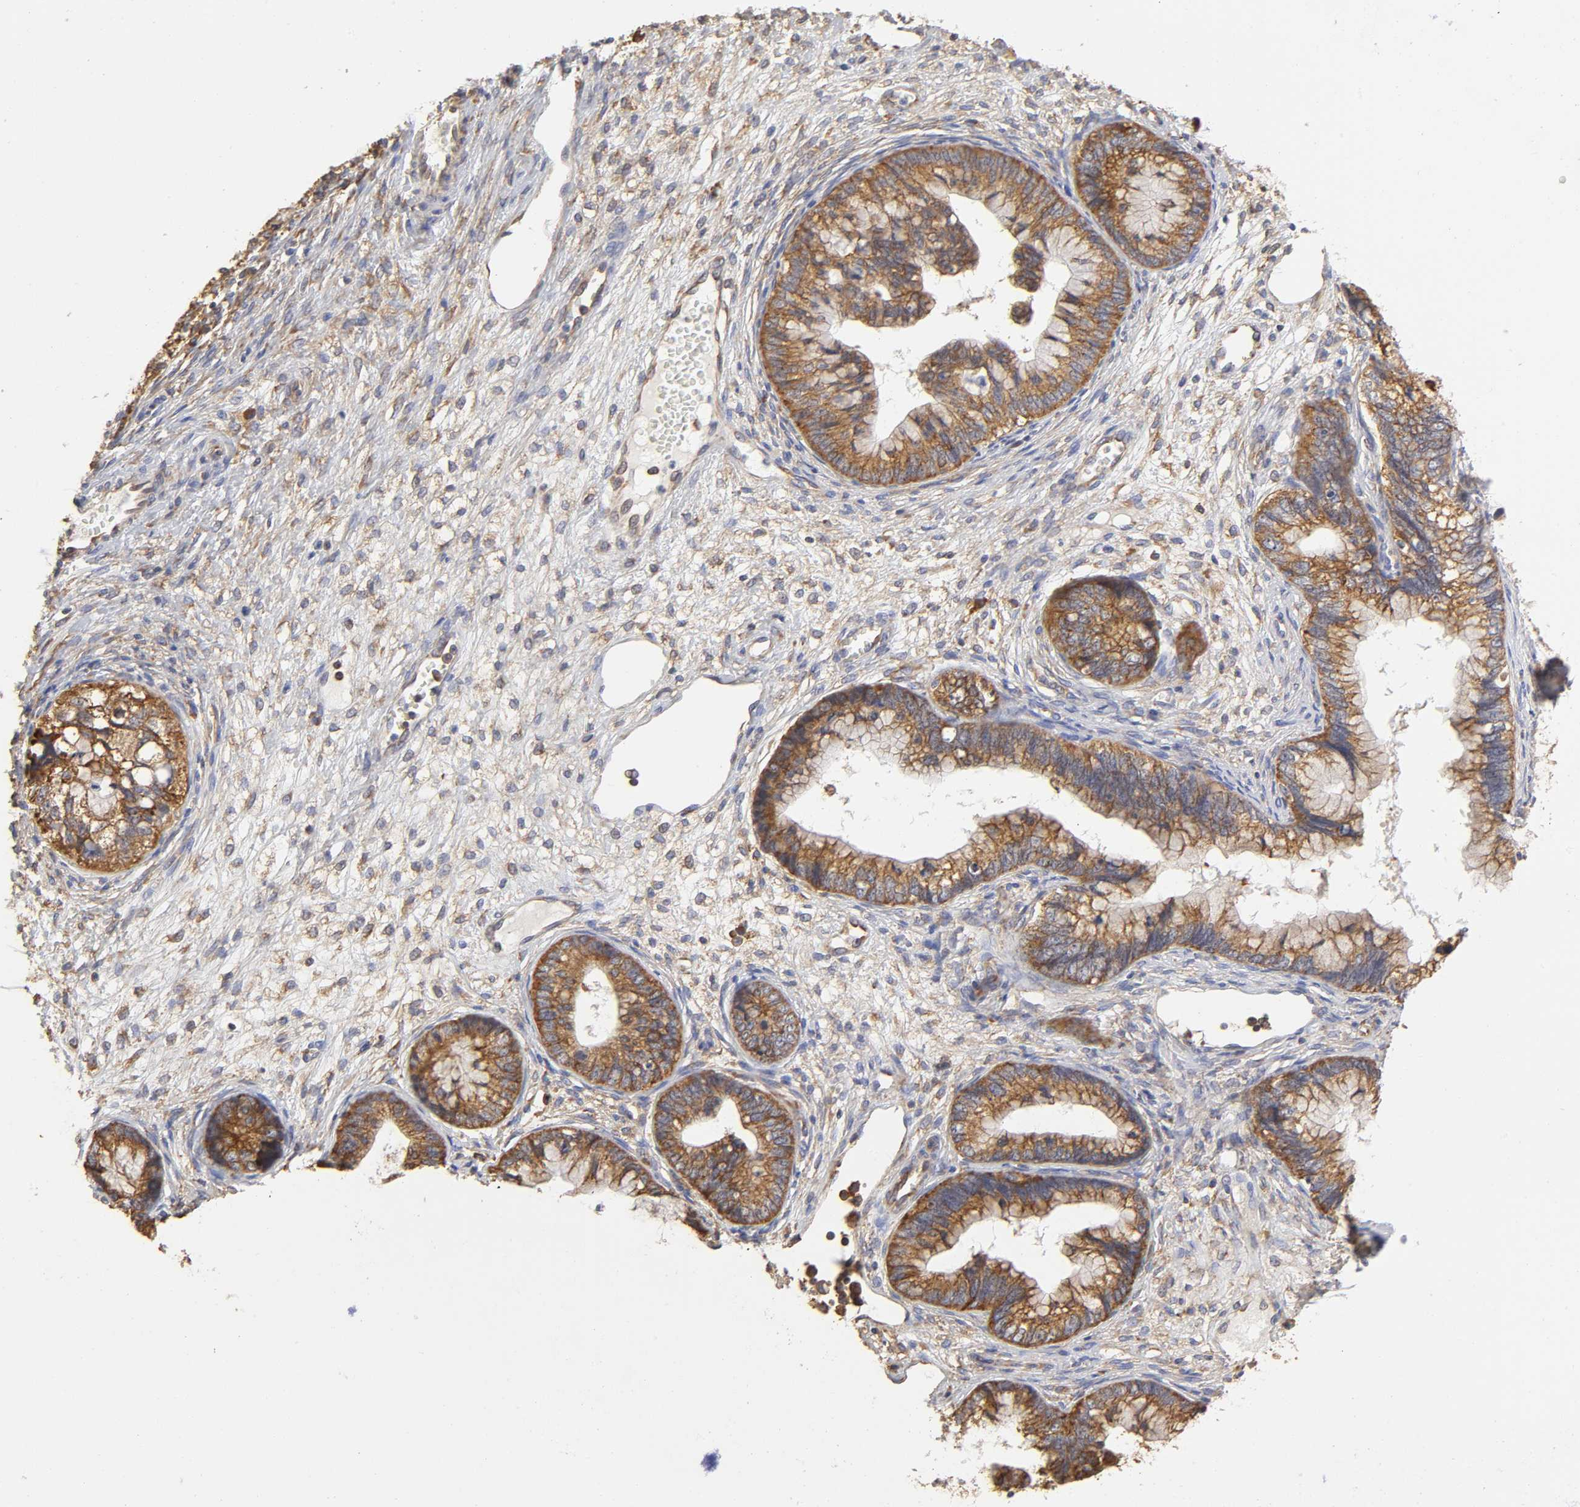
{"staining": {"intensity": "strong", "quantity": ">75%", "location": "cytoplasmic/membranous"}, "tissue": "cervical cancer", "cell_type": "Tumor cells", "image_type": "cancer", "snomed": [{"axis": "morphology", "description": "Adenocarcinoma, NOS"}, {"axis": "topography", "description": "Cervix"}], "caption": "Human cervical cancer stained with a brown dye demonstrates strong cytoplasmic/membranous positive staining in approximately >75% of tumor cells.", "gene": "RPL14", "patient": {"sex": "female", "age": 44}}